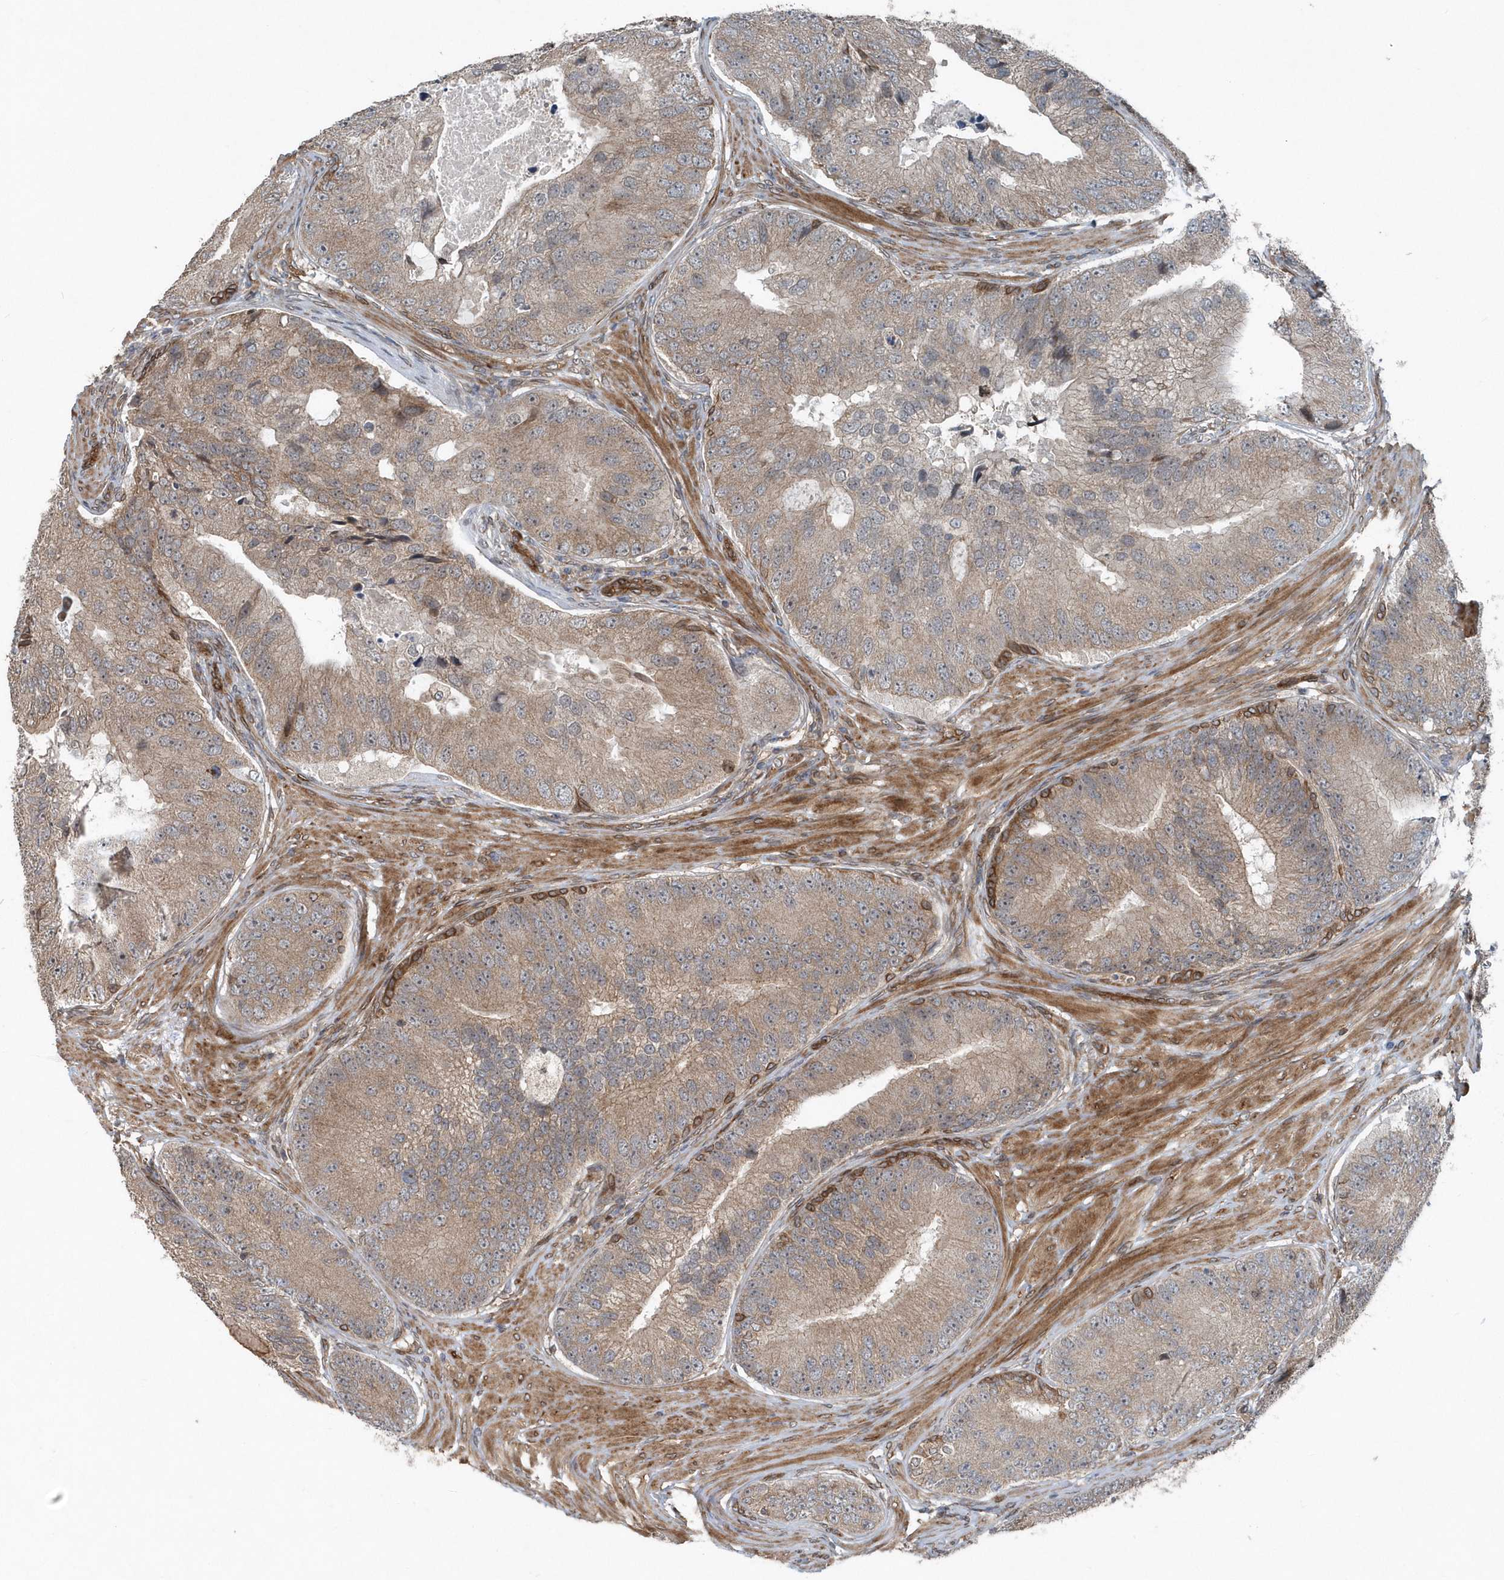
{"staining": {"intensity": "moderate", "quantity": ">75%", "location": "cytoplasmic/membranous"}, "tissue": "prostate cancer", "cell_type": "Tumor cells", "image_type": "cancer", "snomed": [{"axis": "morphology", "description": "Adenocarcinoma, High grade"}, {"axis": "topography", "description": "Prostate"}], "caption": "Tumor cells demonstrate medium levels of moderate cytoplasmic/membranous expression in about >75% of cells in high-grade adenocarcinoma (prostate).", "gene": "MCC", "patient": {"sex": "male", "age": 70}}